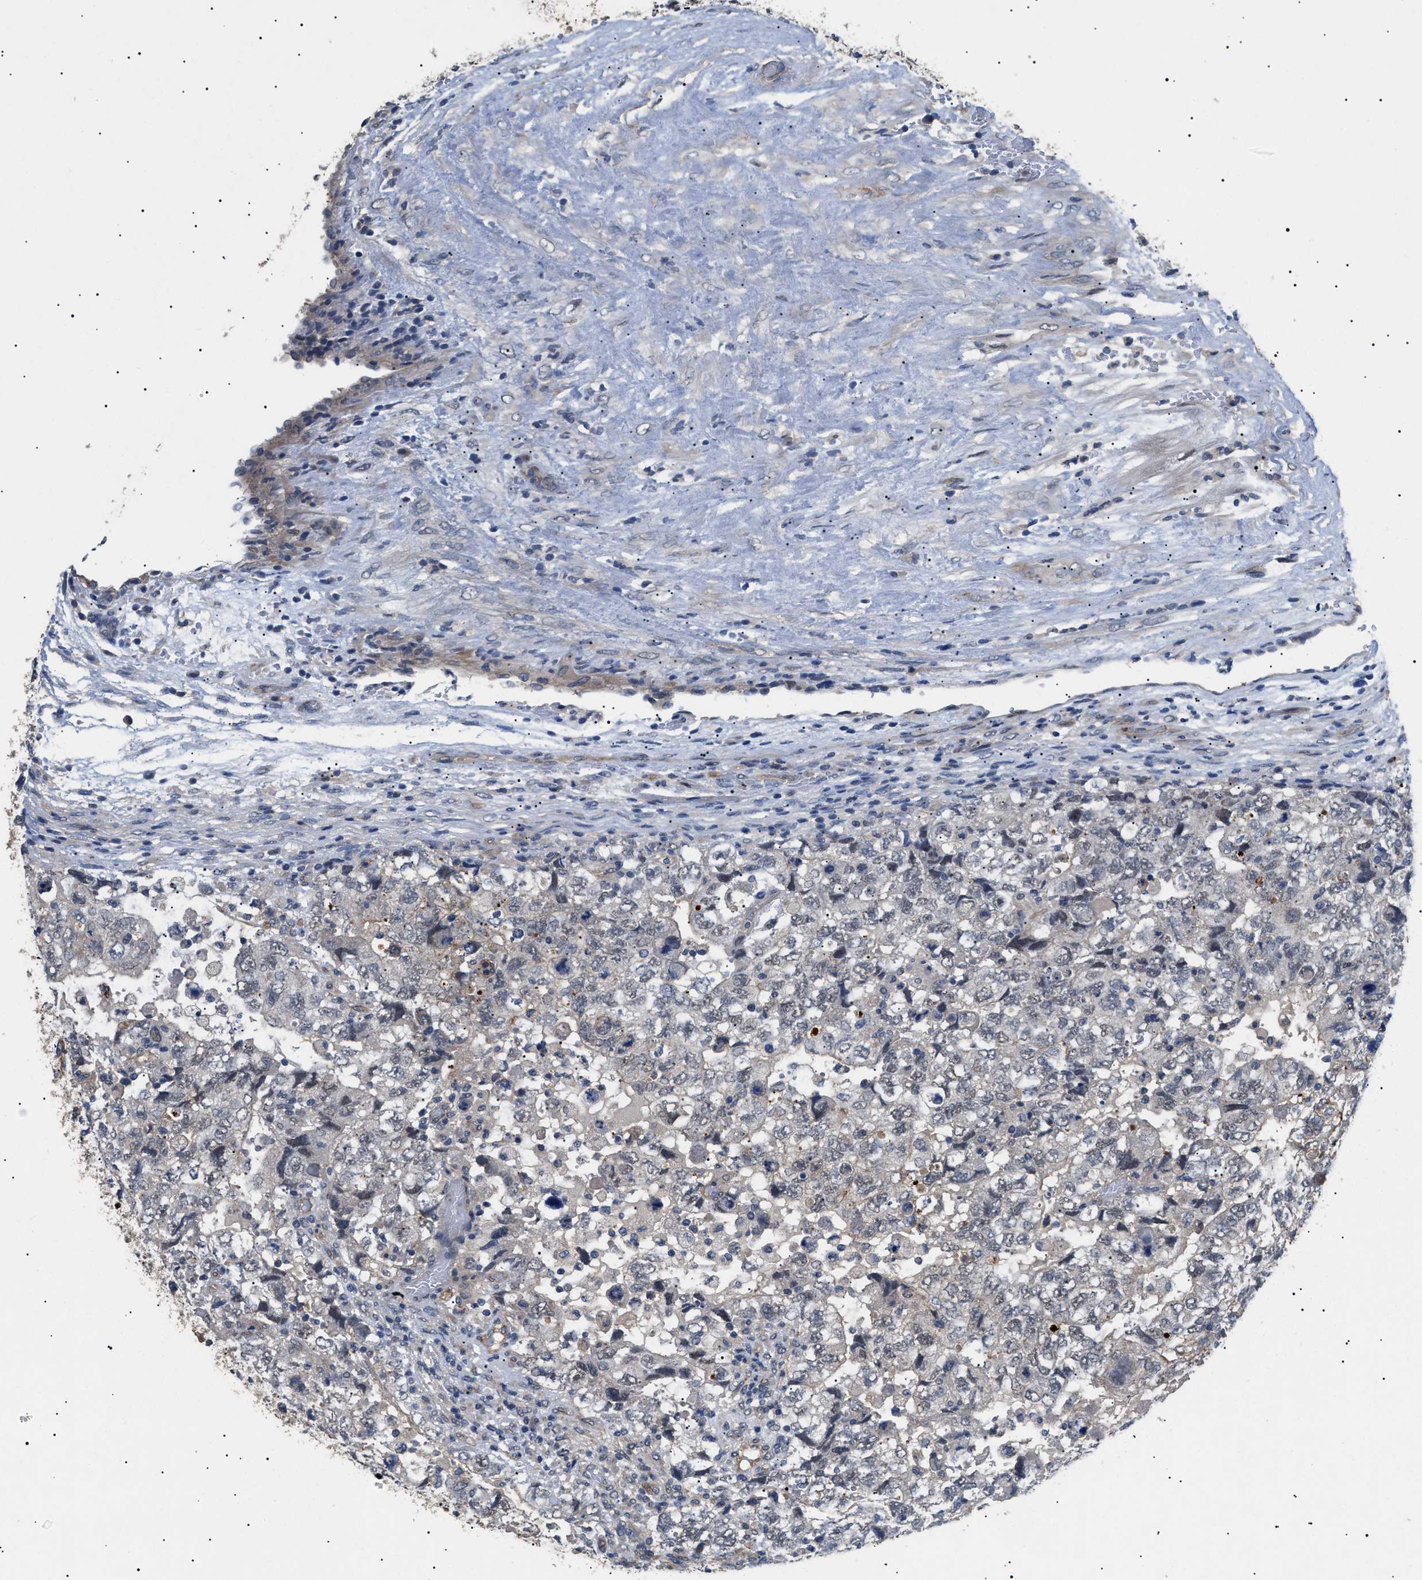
{"staining": {"intensity": "negative", "quantity": "none", "location": "none"}, "tissue": "testis cancer", "cell_type": "Tumor cells", "image_type": "cancer", "snomed": [{"axis": "morphology", "description": "Carcinoma, Embryonal, NOS"}, {"axis": "topography", "description": "Testis"}], "caption": "Immunohistochemical staining of testis cancer demonstrates no significant positivity in tumor cells.", "gene": "CRCP", "patient": {"sex": "male", "age": 36}}